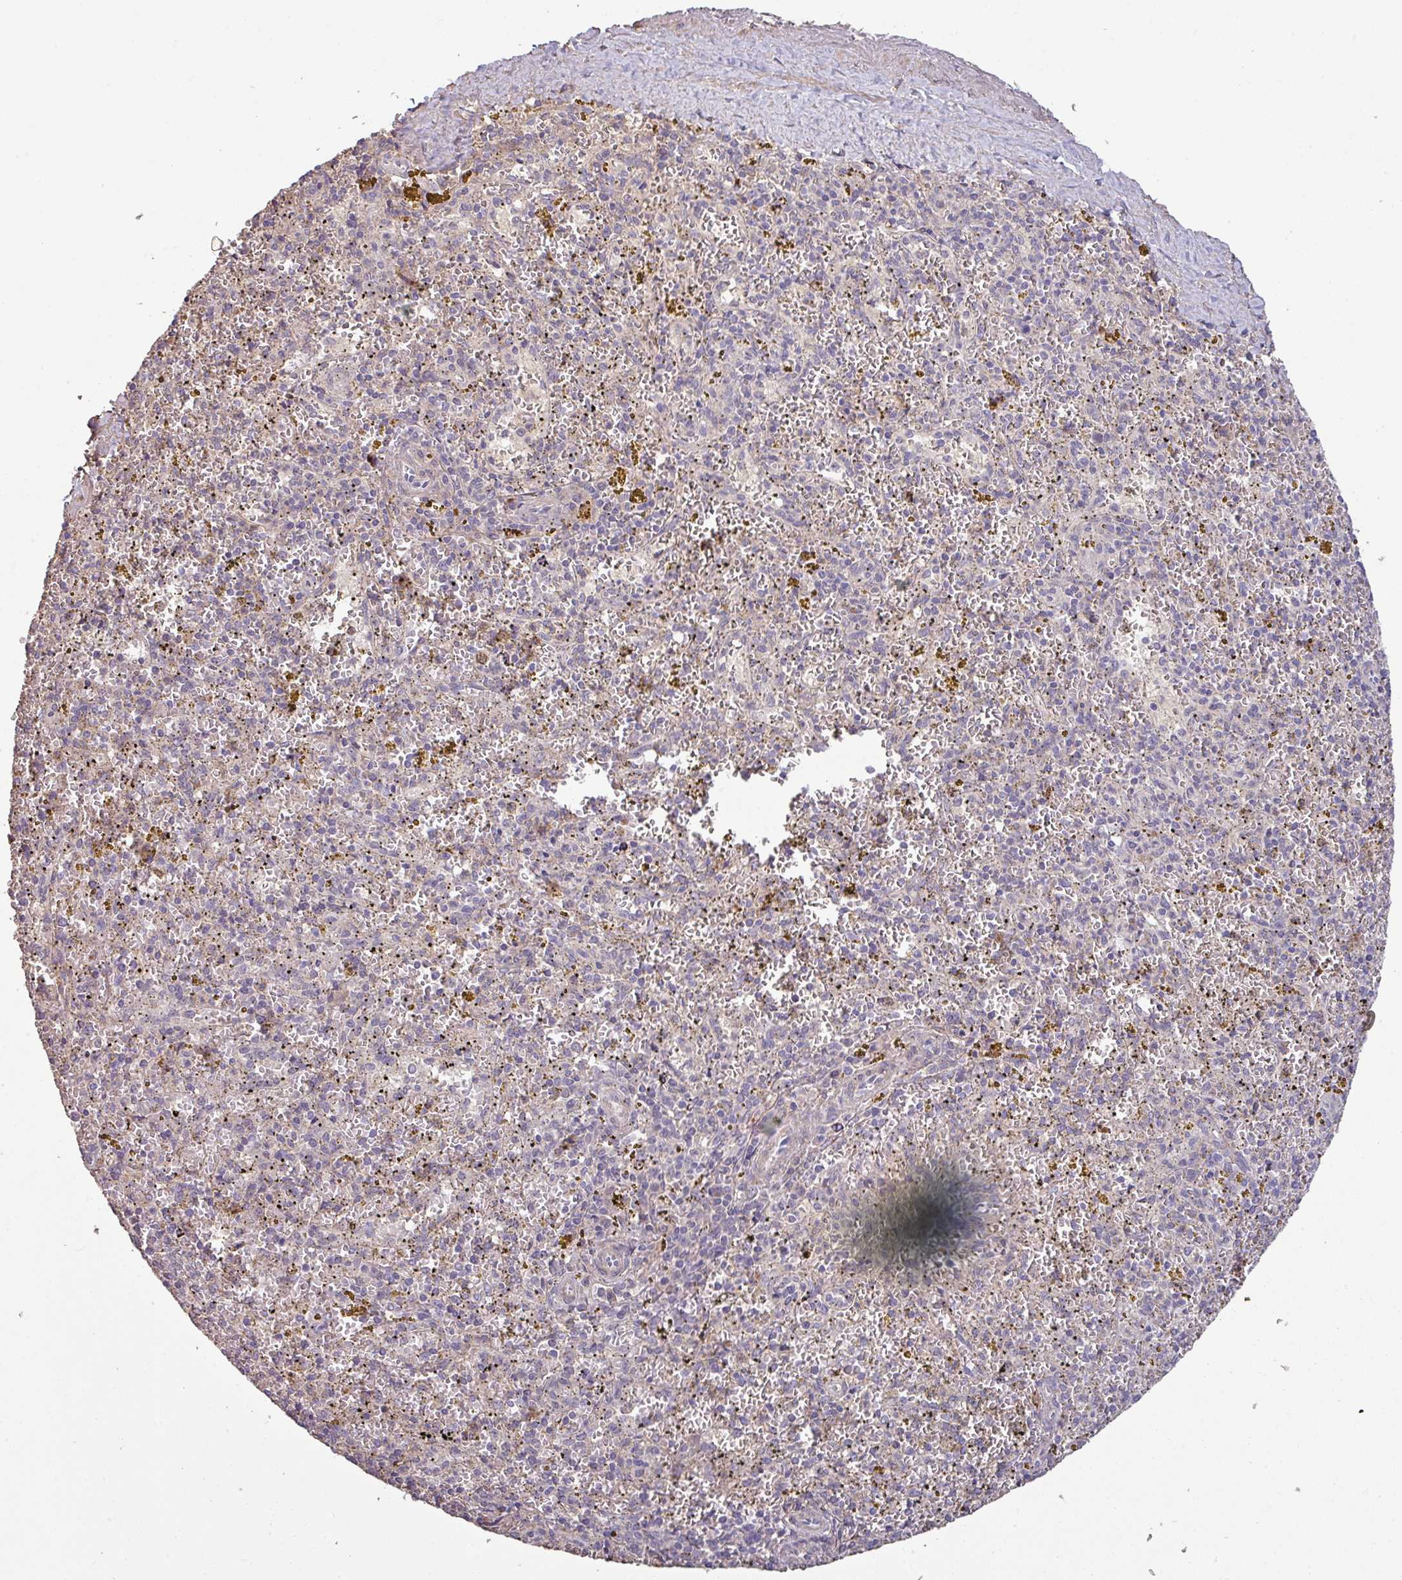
{"staining": {"intensity": "negative", "quantity": "none", "location": "none"}, "tissue": "spleen", "cell_type": "Cells in red pulp", "image_type": "normal", "snomed": [{"axis": "morphology", "description": "Normal tissue, NOS"}, {"axis": "topography", "description": "Spleen"}], "caption": "Histopathology image shows no protein positivity in cells in red pulp of normal spleen. (Brightfield microscopy of DAB (3,3'-diaminobenzidine) IHC at high magnification).", "gene": "ISLR", "patient": {"sex": "male", "age": 57}}